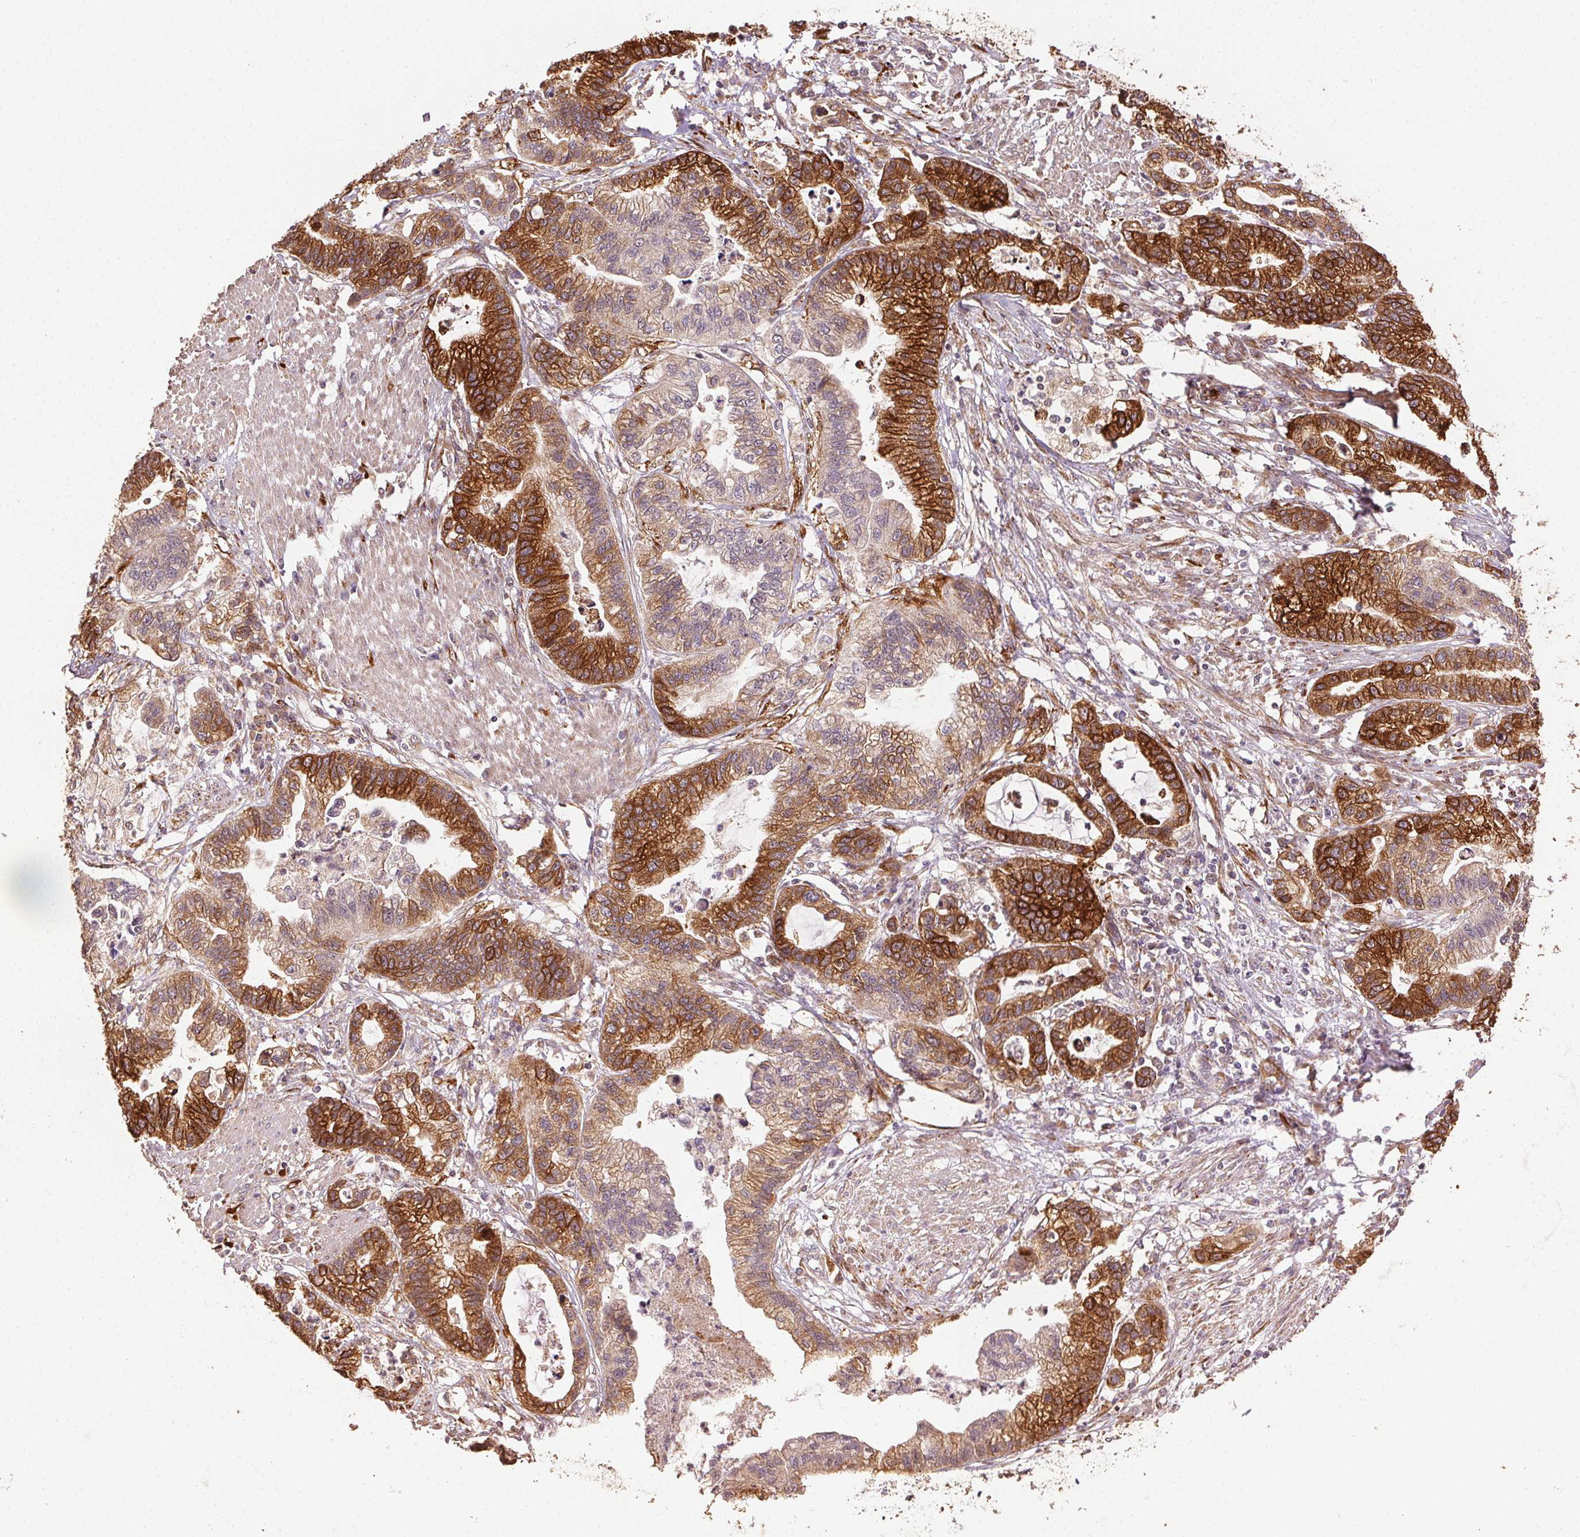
{"staining": {"intensity": "strong", "quantity": "25%-75%", "location": "cytoplasmic/membranous"}, "tissue": "stomach cancer", "cell_type": "Tumor cells", "image_type": "cancer", "snomed": [{"axis": "morphology", "description": "Adenocarcinoma, NOS"}, {"axis": "topography", "description": "Stomach"}], "caption": "Stomach adenocarcinoma stained with a brown dye reveals strong cytoplasmic/membranous positive staining in approximately 25%-75% of tumor cells.", "gene": "KLHL15", "patient": {"sex": "male", "age": 83}}